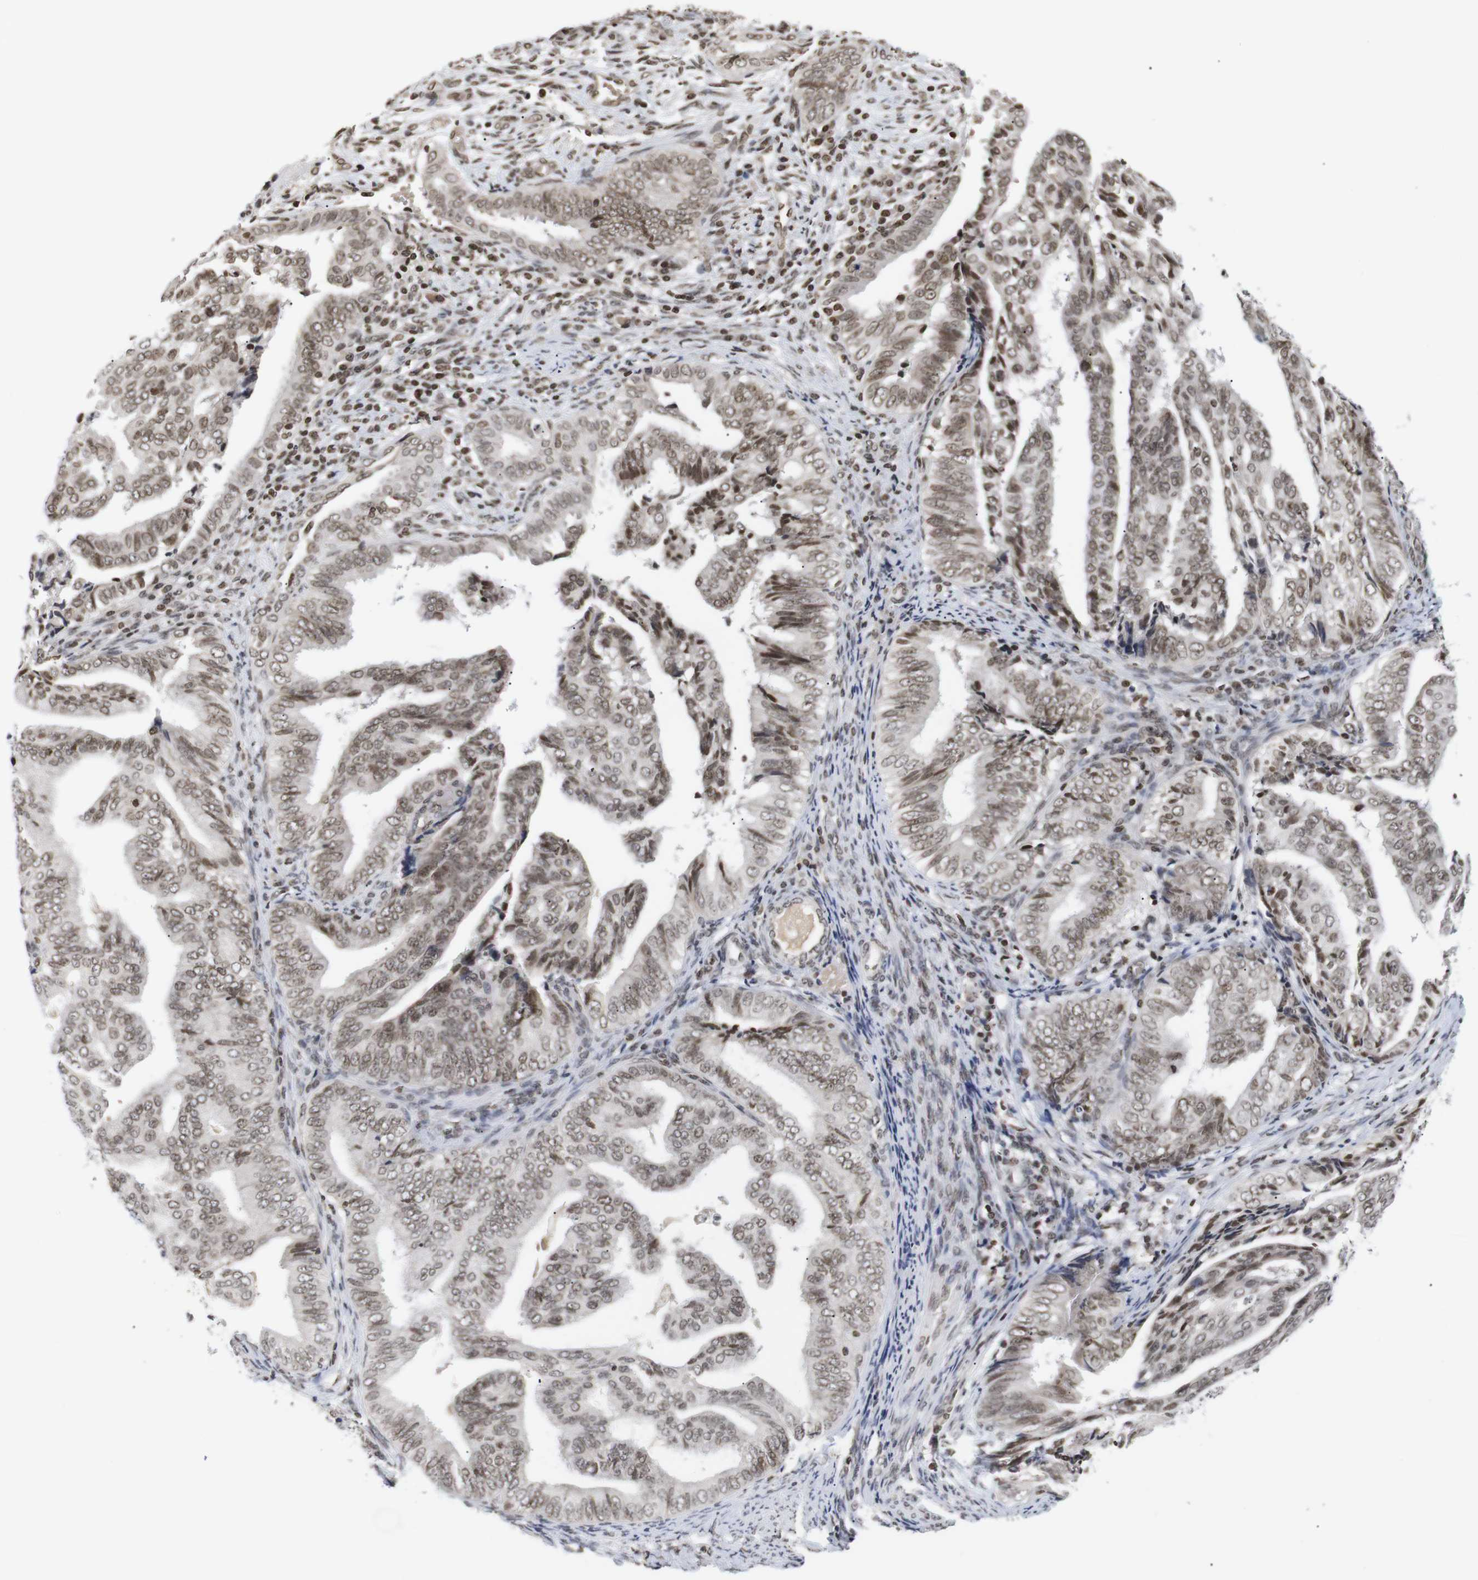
{"staining": {"intensity": "moderate", "quantity": ">75%", "location": "nuclear"}, "tissue": "endometrial cancer", "cell_type": "Tumor cells", "image_type": "cancer", "snomed": [{"axis": "morphology", "description": "Adenocarcinoma, NOS"}, {"axis": "topography", "description": "Endometrium"}], "caption": "Brown immunohistochemical staining in human endometrial cancer (adenocarcinoma) reveals moderate nuclear staining in approximately >75% of tumor cells.", "gene": "ETV5", "patient": {"sex": "female", "age": 58}}